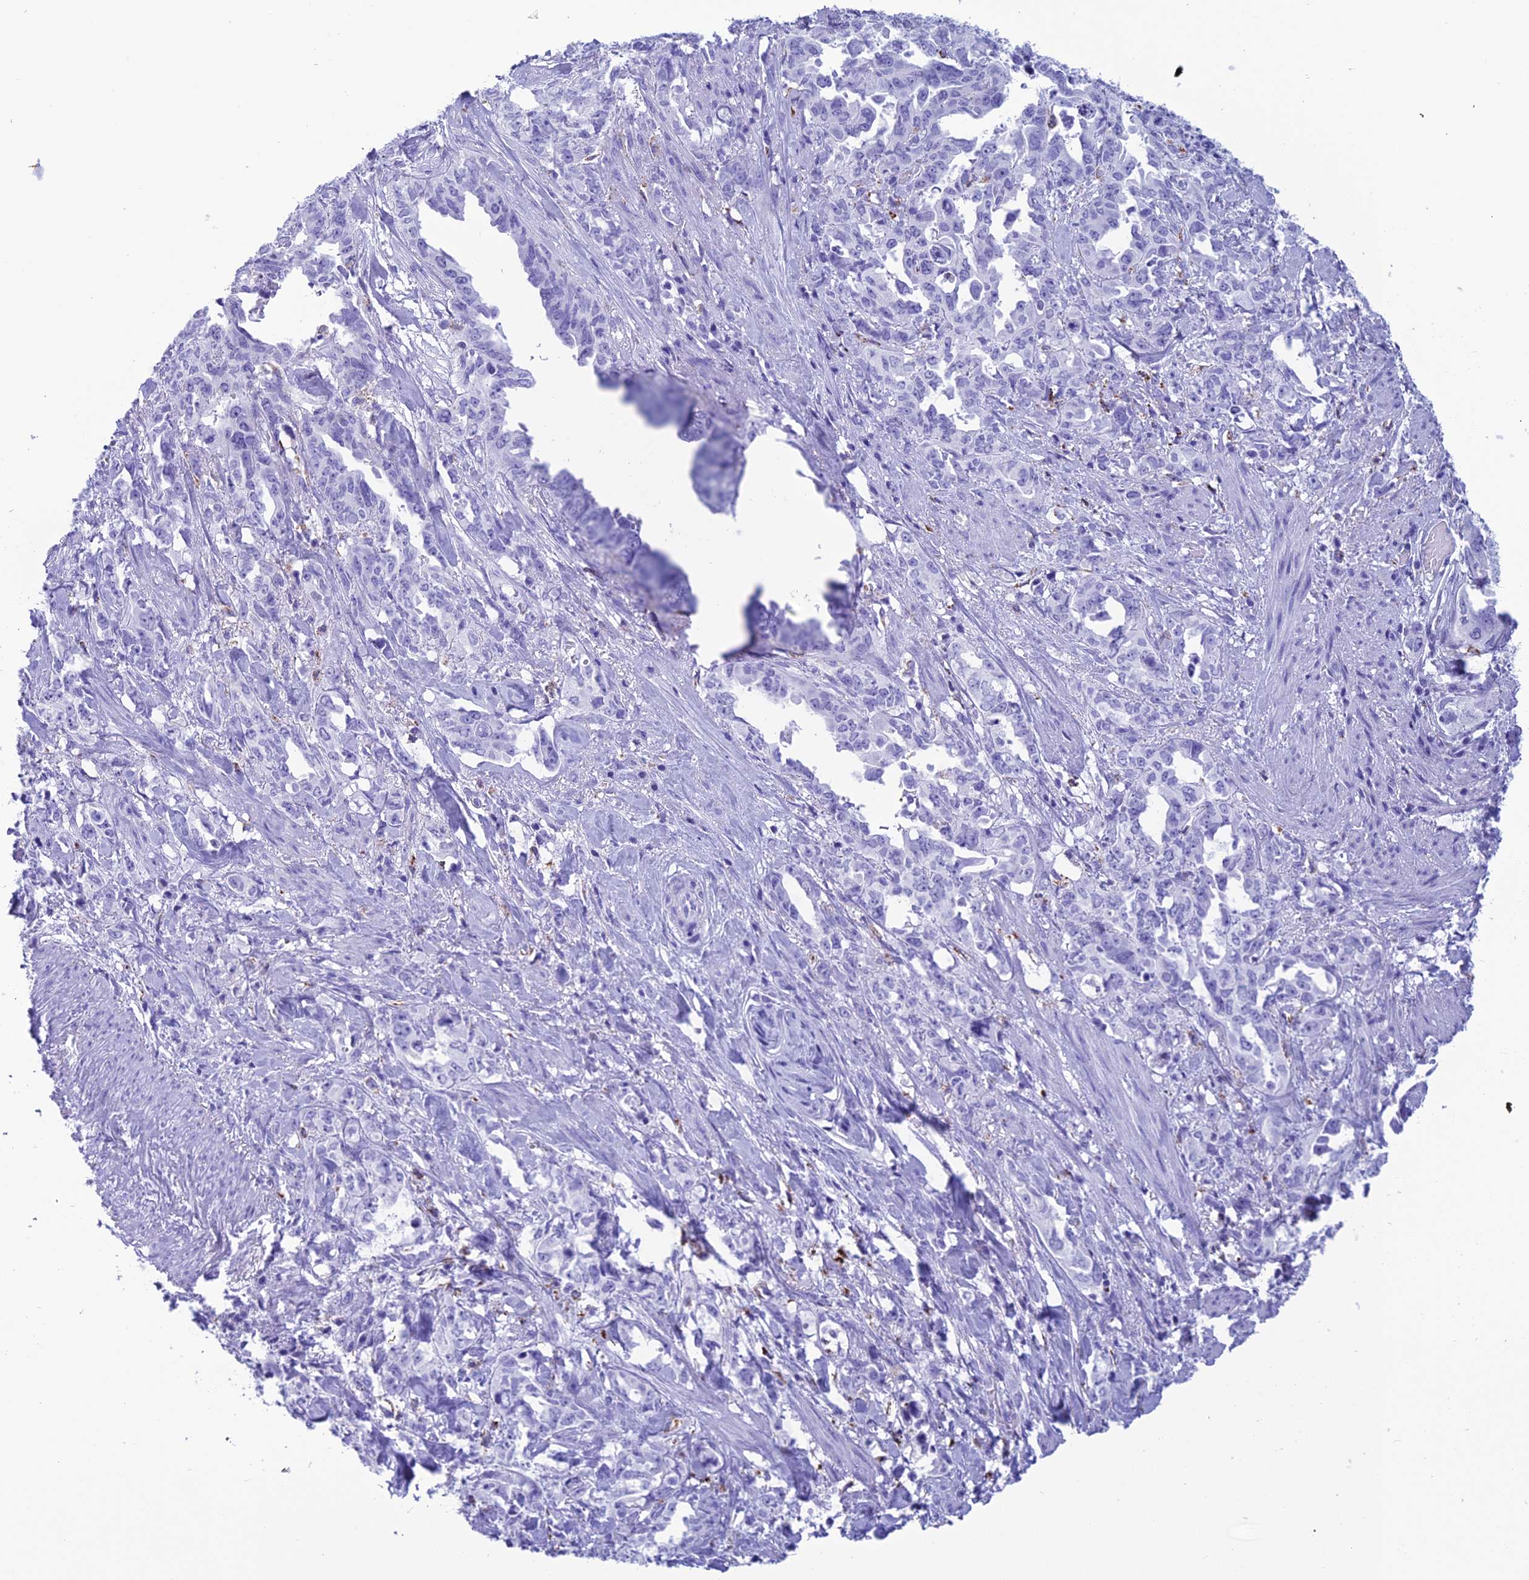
{"staining": {"intensity": "negative", "quantity": "none", "location": "none"}, "tissue": "endometrial cancer", "cell_type": "Tumor cells", "image_type": "cancer", "snomed": [{"axis": "morphology", "description": "Adenocarcinoma, NOS"}, {"axis": "topography", "description": "Endometrium"}], "caption": "Tumor cells are negative for protein expression in human adenocarcinoma (endometrial).", "gene": "TRAM1L1", "patient": {"sex": "female", "age": 65}}